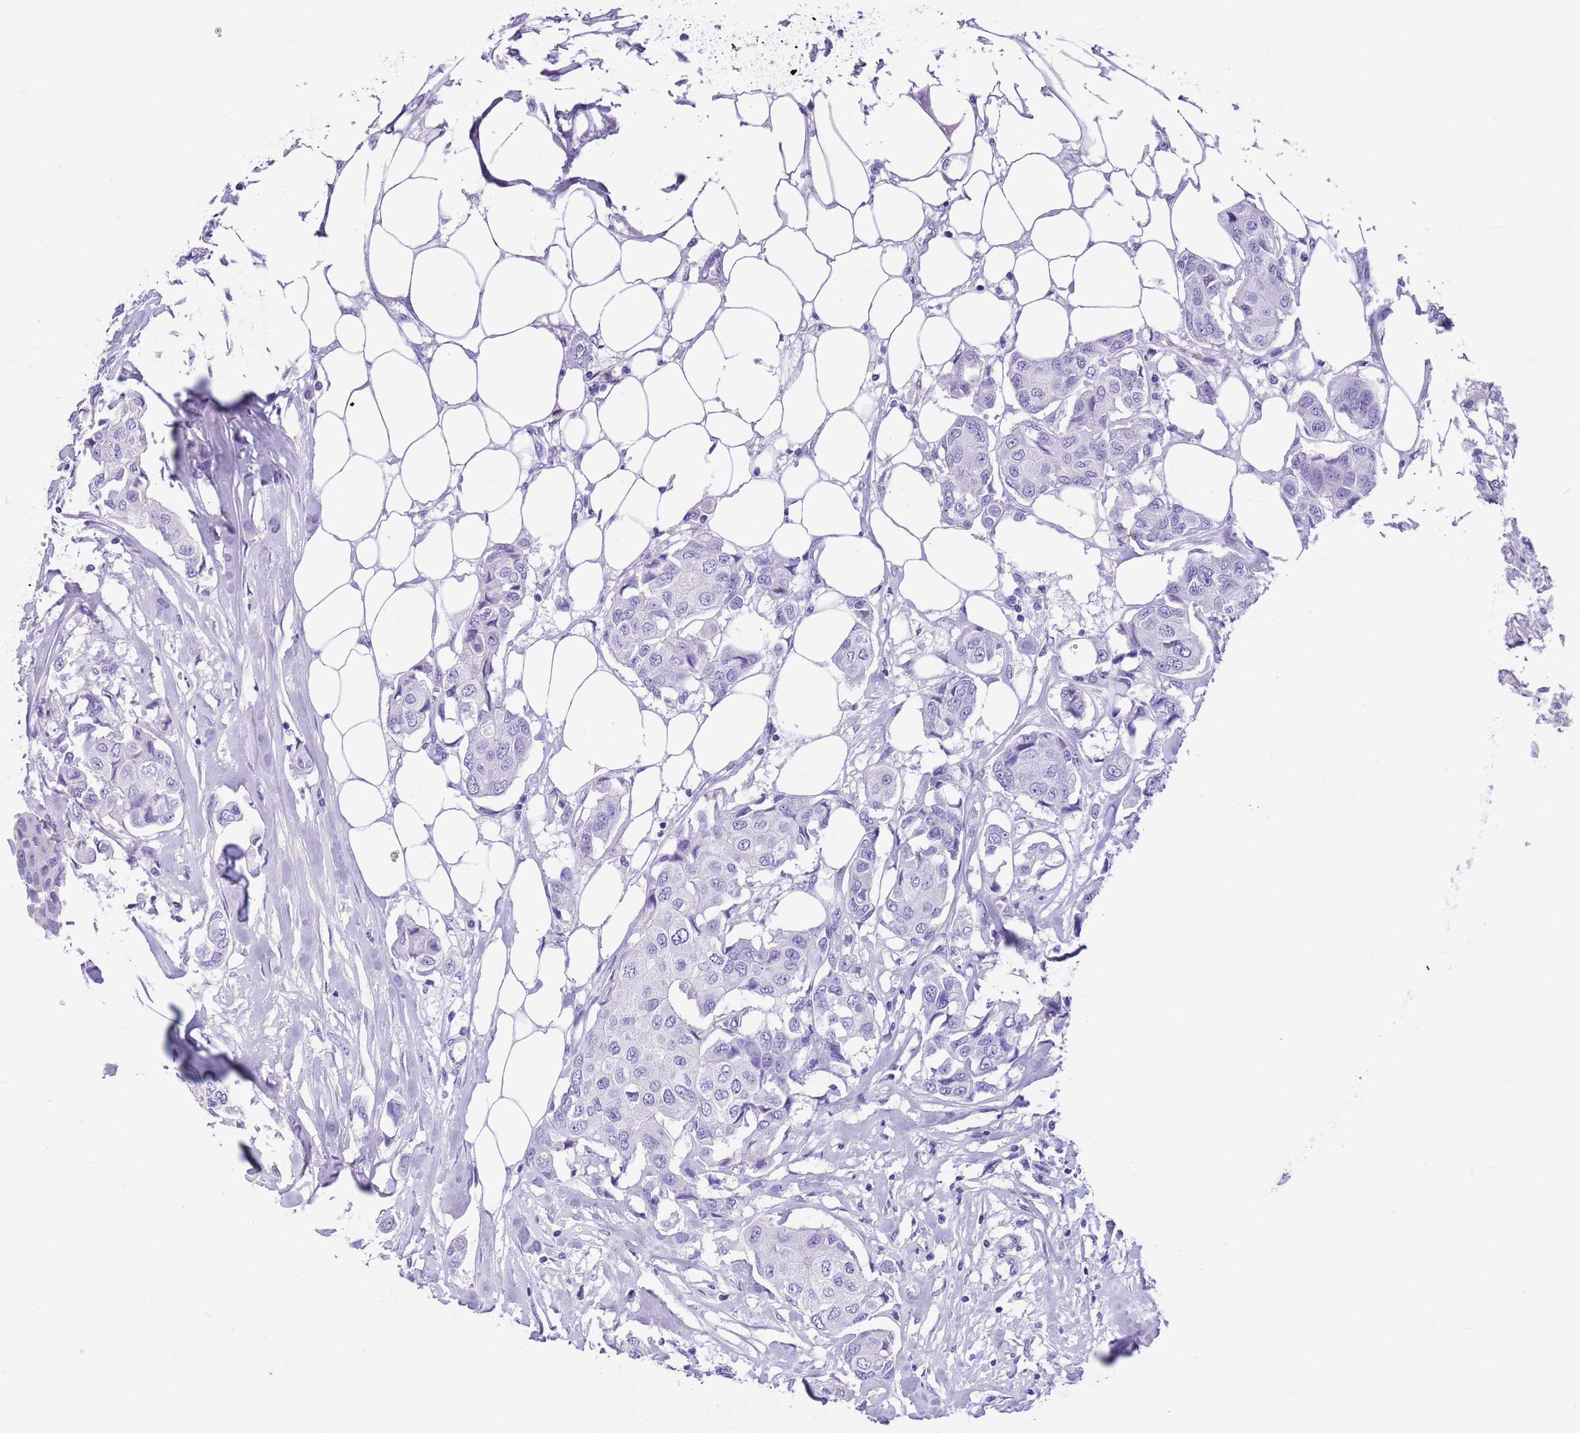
{"staining": {"intensity": "negative", "quantity": "none", "location": "none"}, "tissue": "breast cancer", "cell_type": "Tumor cells", "image_type": "cancer", "snomed": [{"axis": "morphology", "description": "Duct carcinoma"}, {"axis": "topography", "description": "Breast"}, {"axis": "topography", "description": "Lymph node"}], "caption": "Tumor cells show no significant expression in breast cancer (invasive ductal carcinoma). The staining was performed using DAB to visualize the protein expression in brown, while the nuclei were stained in blue with hematoxylin (Magnification: 20x).", "gene": "TBC1D10B", "patient": {"sex": "female", "age": 80}}